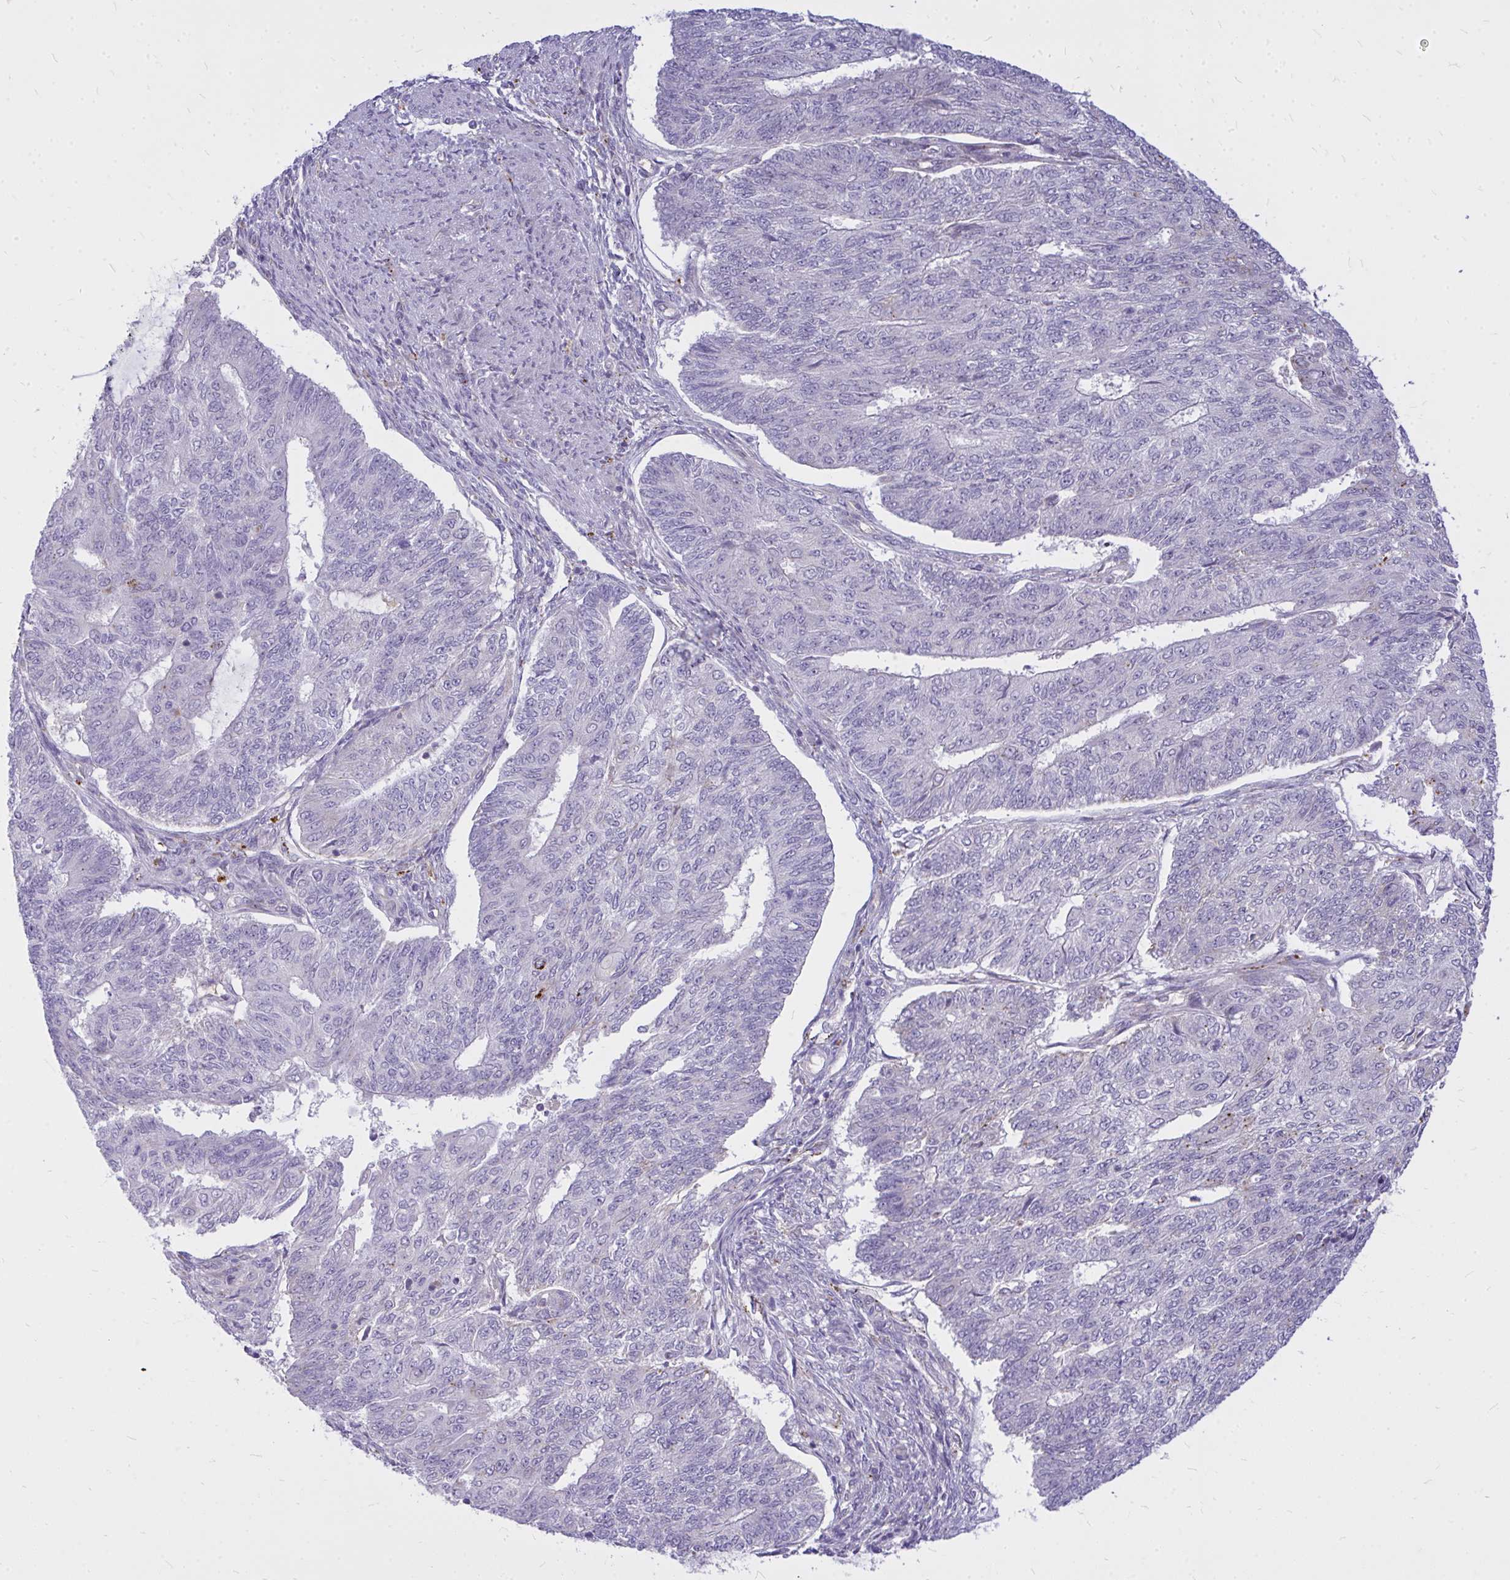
{"staining": {"intensity": "negative", "quantity": "none", "location": "none"}, "tissue": "endometrial cancer", "cell_type": "Tumor cells", "image_type": "cancer", "snomed": [{"axis": "morphology", "description": "Adenocarcinoma, NOS"}, {"axis": "topography", "description": "Endometrium"}], "caption": "This is an immunohistochemistry (IHC) photomicrograph of human endometrial adenocarcinoma. There is no positivity in tumor cells.", "gene": "ZSCAN25", "patient": {"sex": "female", "age": 32}}